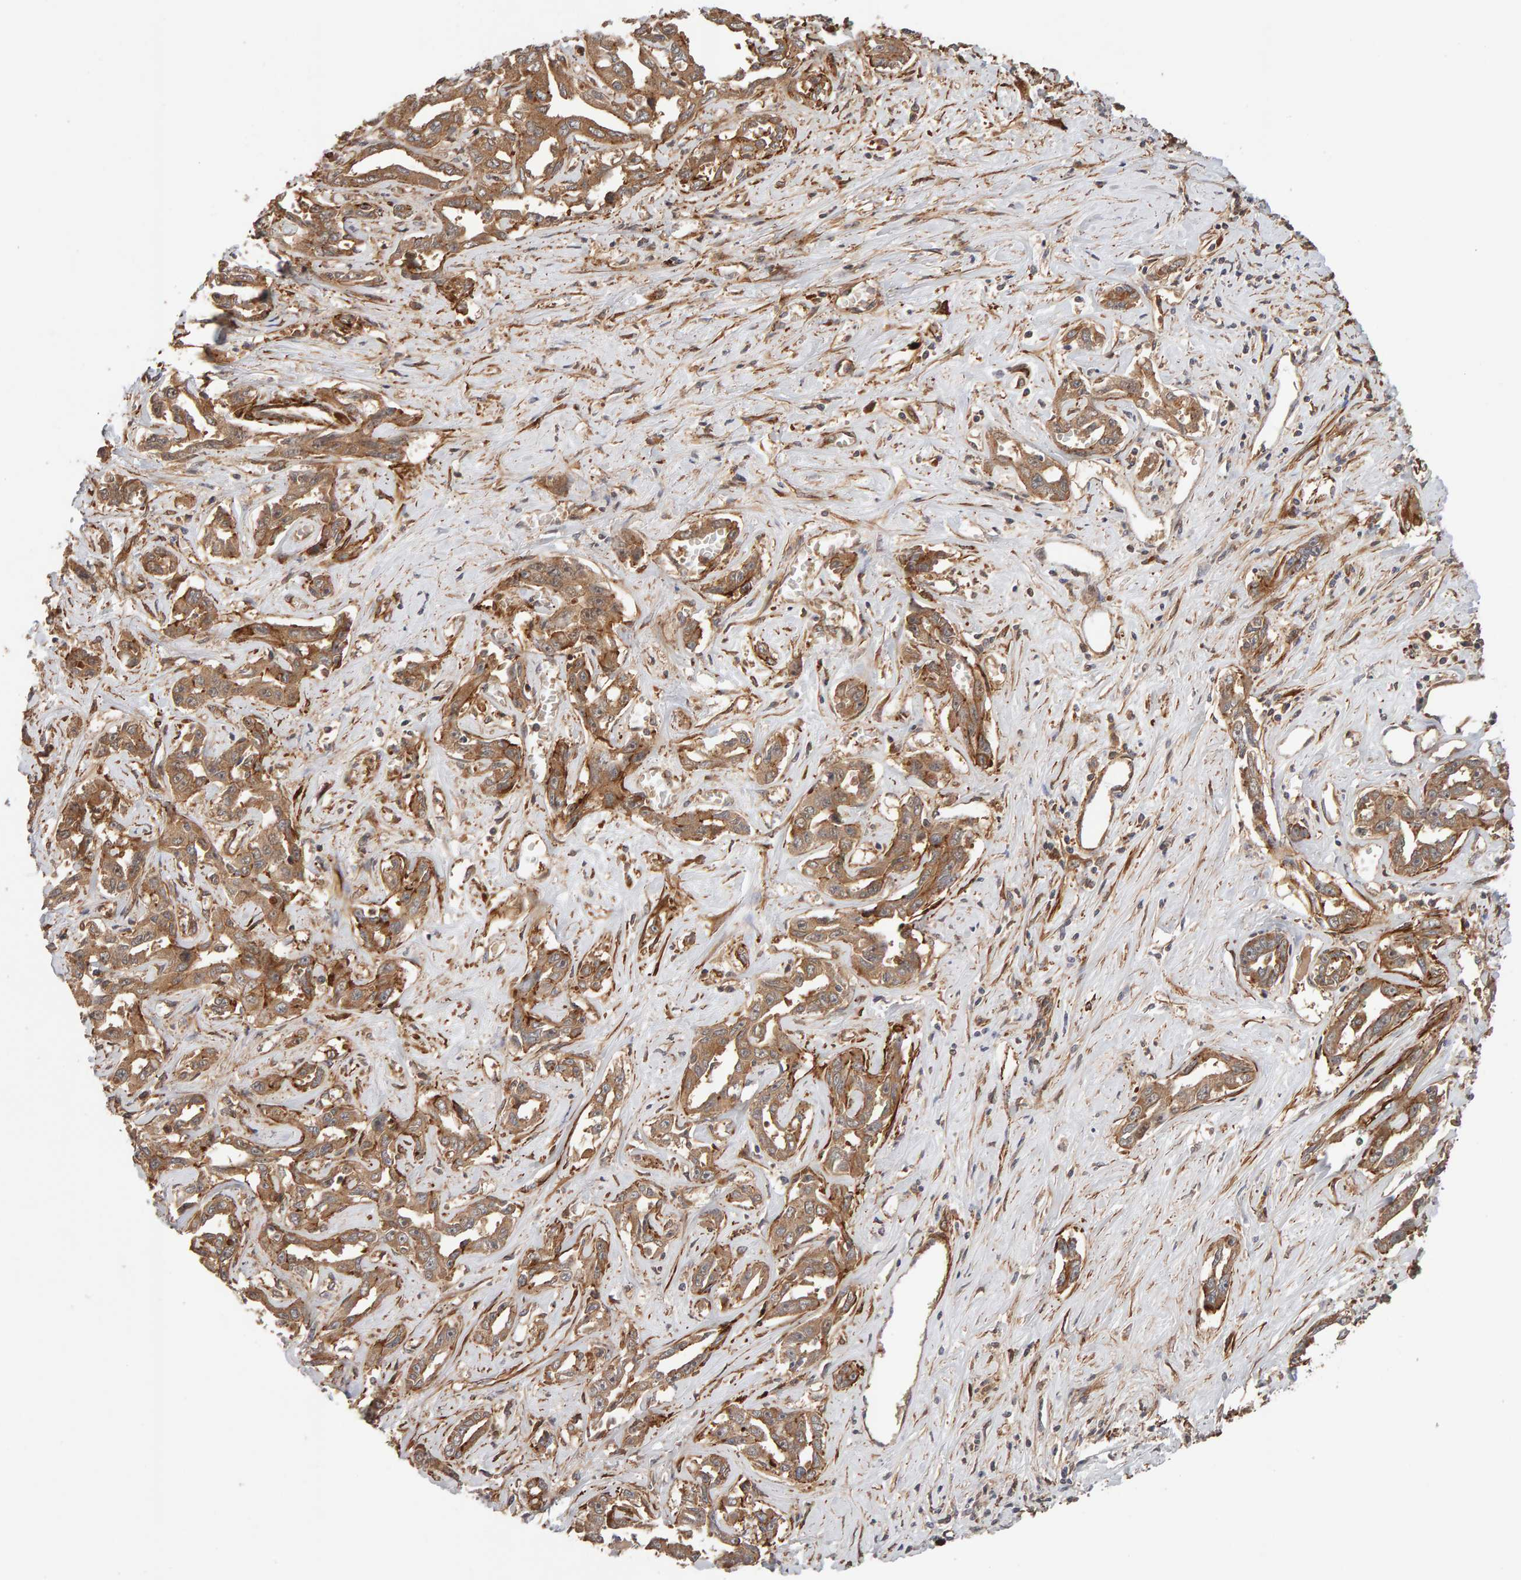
{"staining": {"intensity": "moderate", "quantity": ">75%", "location": "cytoplasmic/membranous"}, "tissue": "liver cancer", "cell_type": "Tumor cells", "image_type": "cancer", "snomed": [{"axis": "morphology", "description": "Cholangiocarcinoma"}, {"axis": "topography", "description": "Liver"}], "caption": "This photomicrograph reveals cholangiocarcinoma (liver) stained with immunohistochemistry to label a protein in brown. The cytoplasmic/membranous of tumor cells show moderate positivity for the protein. Nuclei are counter-stained blue.", "gene": "SYNRG", "patient": {"sex": "male", "age": 59}}